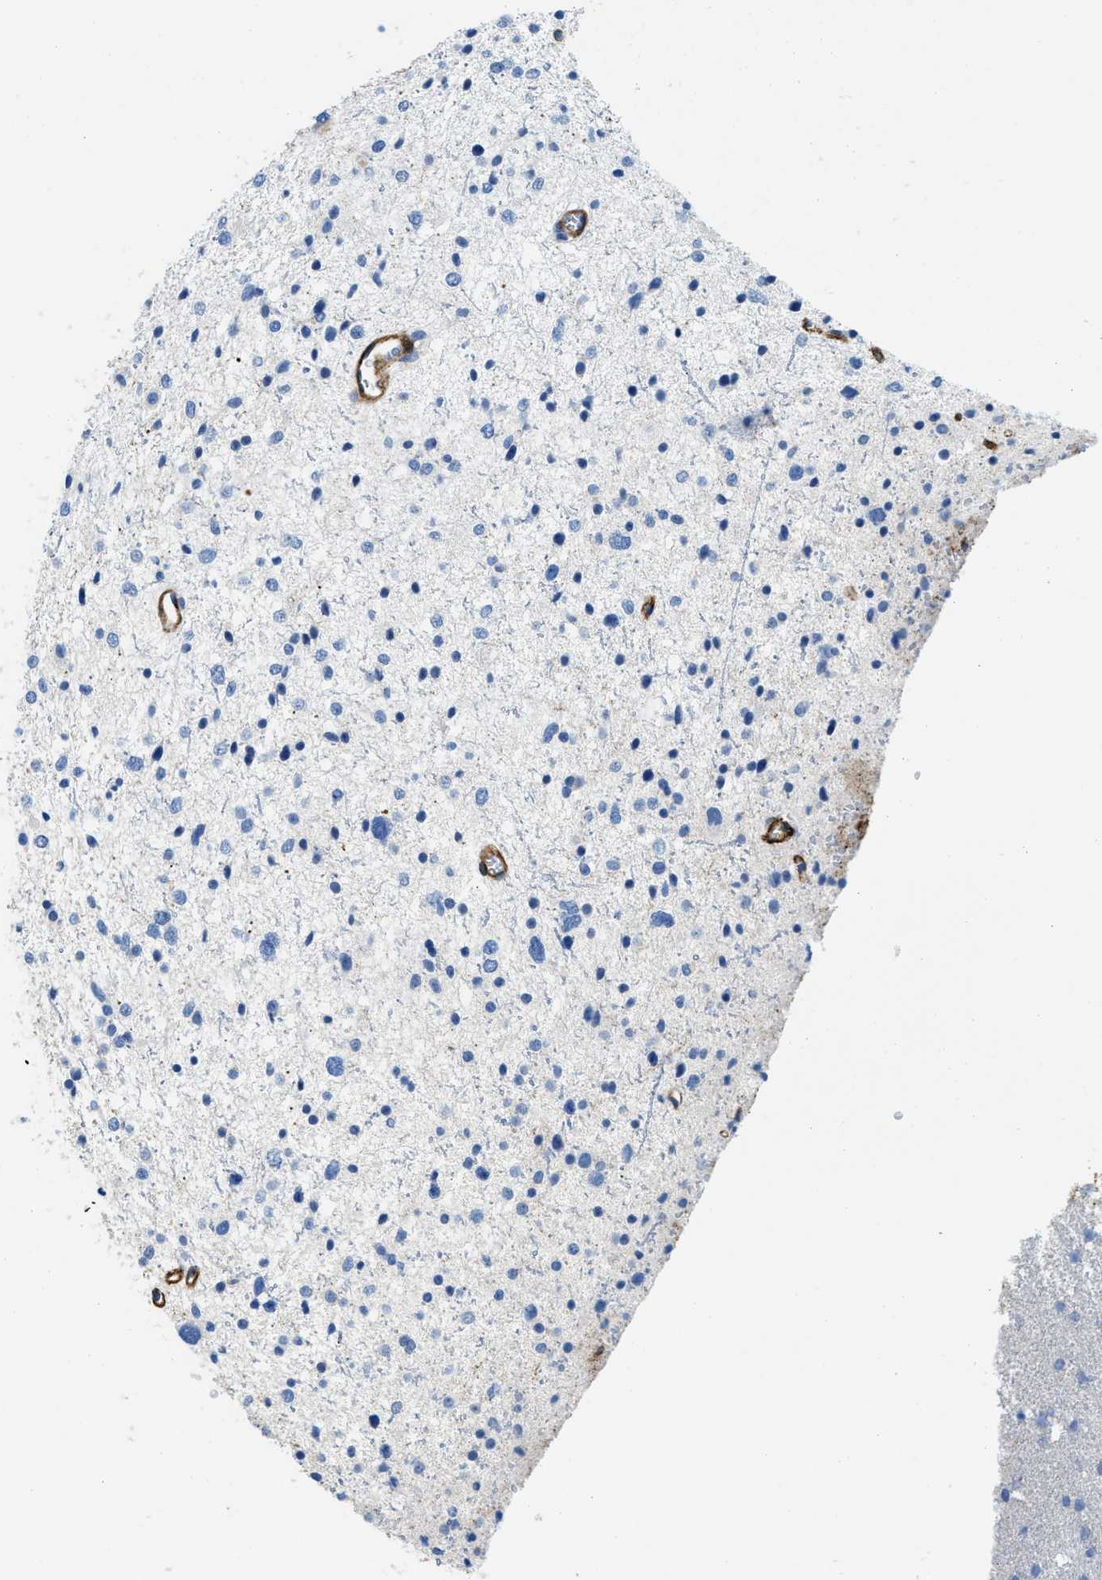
{"staining": {"intensity": "negative", "quantity": "none", "location": "none"}, "tissue": "glioma", "cell_type": "Tumor cells", "image_type": "cancer", "snomed": [{"axis": "morphology", "description": "Glioma, malignant, Low grade"}, {"axis": "topography", "description": "Brain"}], "caption": "A high-resolution photomicrograph shows IHC staining of low-grade glioma (malignant), which exhibits no significant expression in tumor cells.", "gene": "CUTA", "patient": {"sex": "female", "age": 37}}